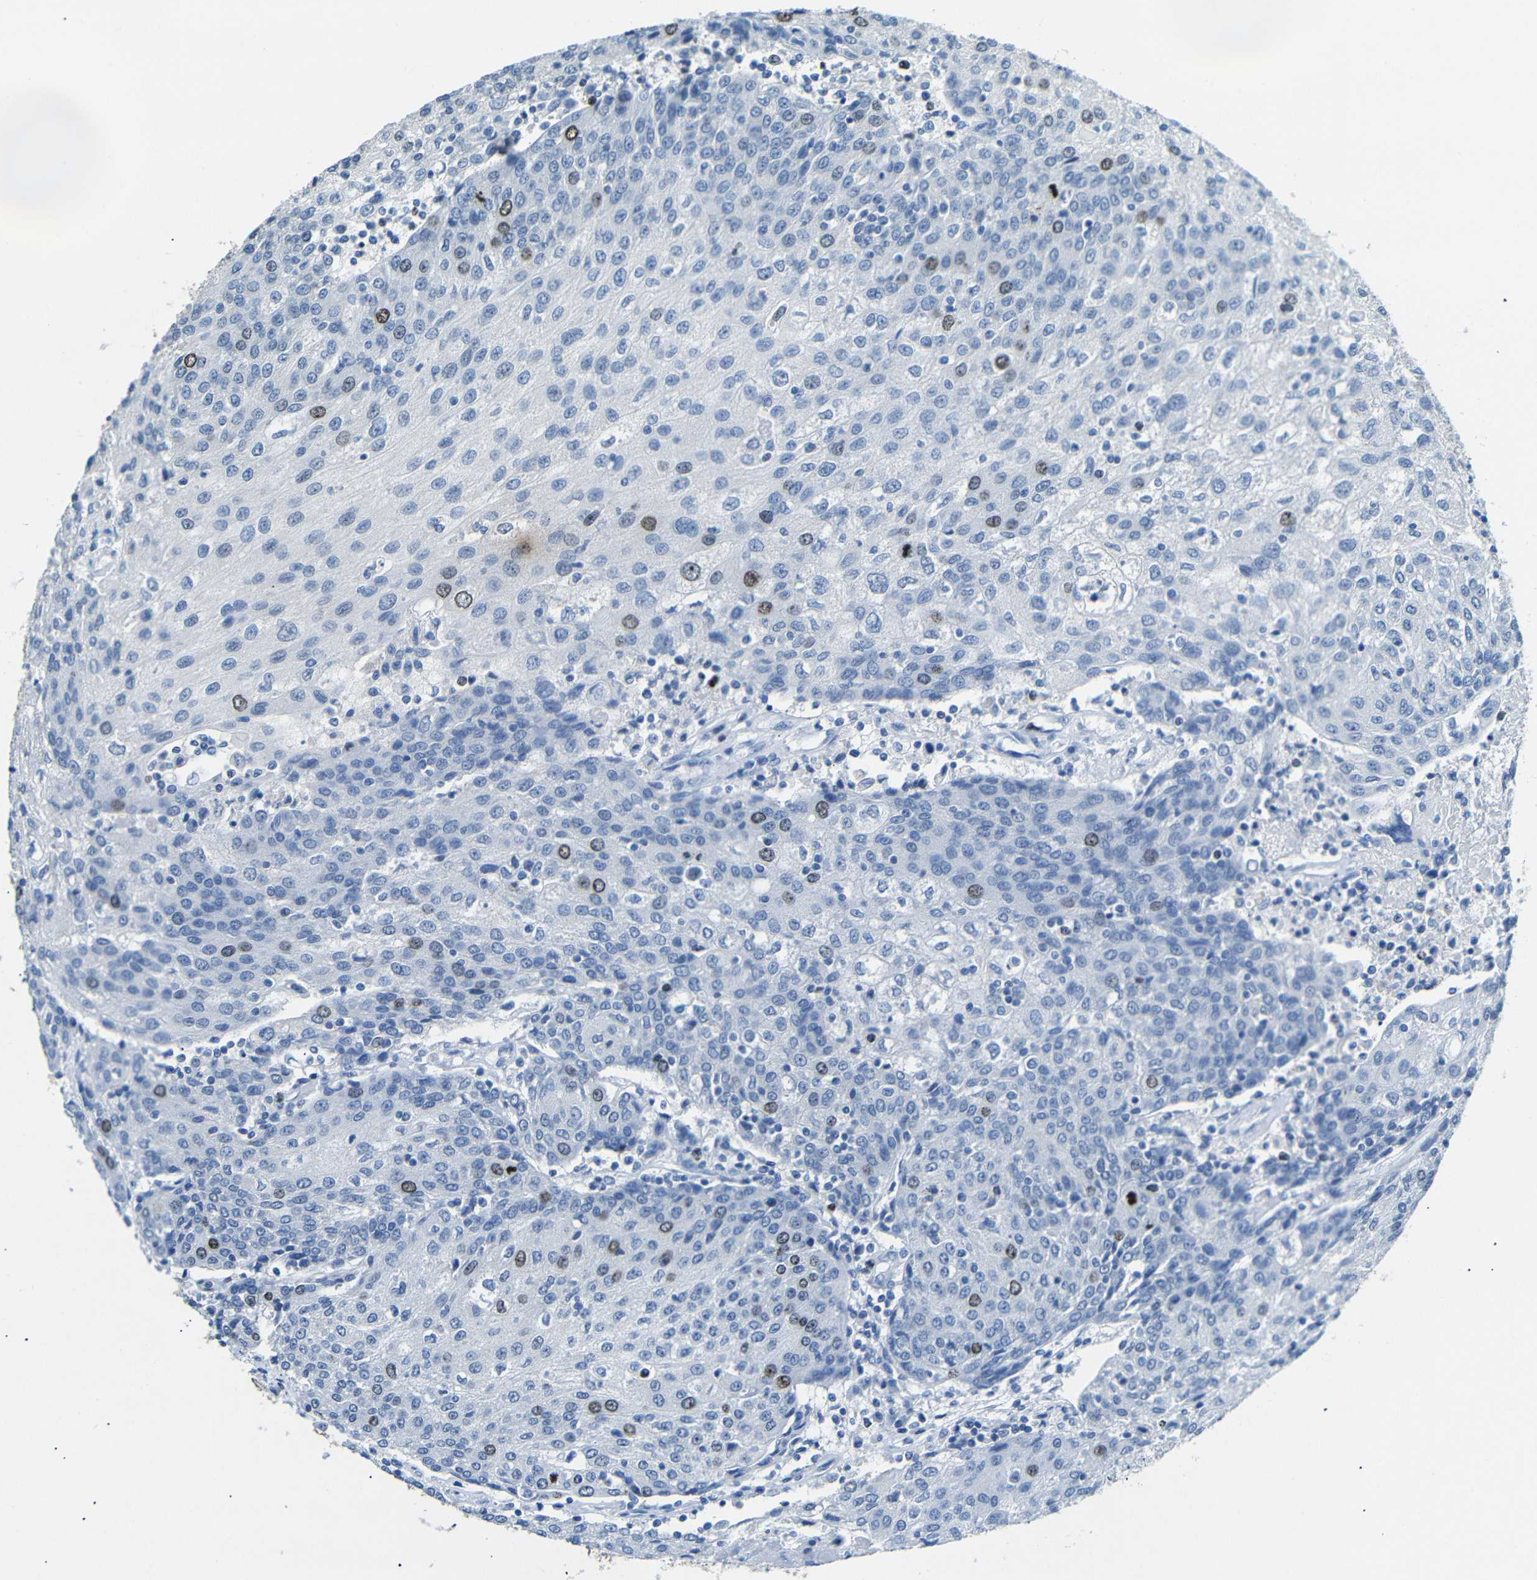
{"staining": {"intensity": "strong", "quantity": "<25%", "location": "nuclear"}, "tissue": "urothelial cancer", "cell_type": "Tumor cells", "image_type": "cancer", "snomed": [{"axis": "morphology", "description": "Urothelial carcinoma, High grade"}, {"axis": "topography", "description": "Urinary bladder"}], "caption": "An IHC histopathology image of neoplastic tissue is shown. Protein staining in brown highlights strong nuclear positivity in urothelial carcinoma (high-grade) within tumor cells.", "gene": "INCENP", "patient": {"sex": "female", "age": 85}}